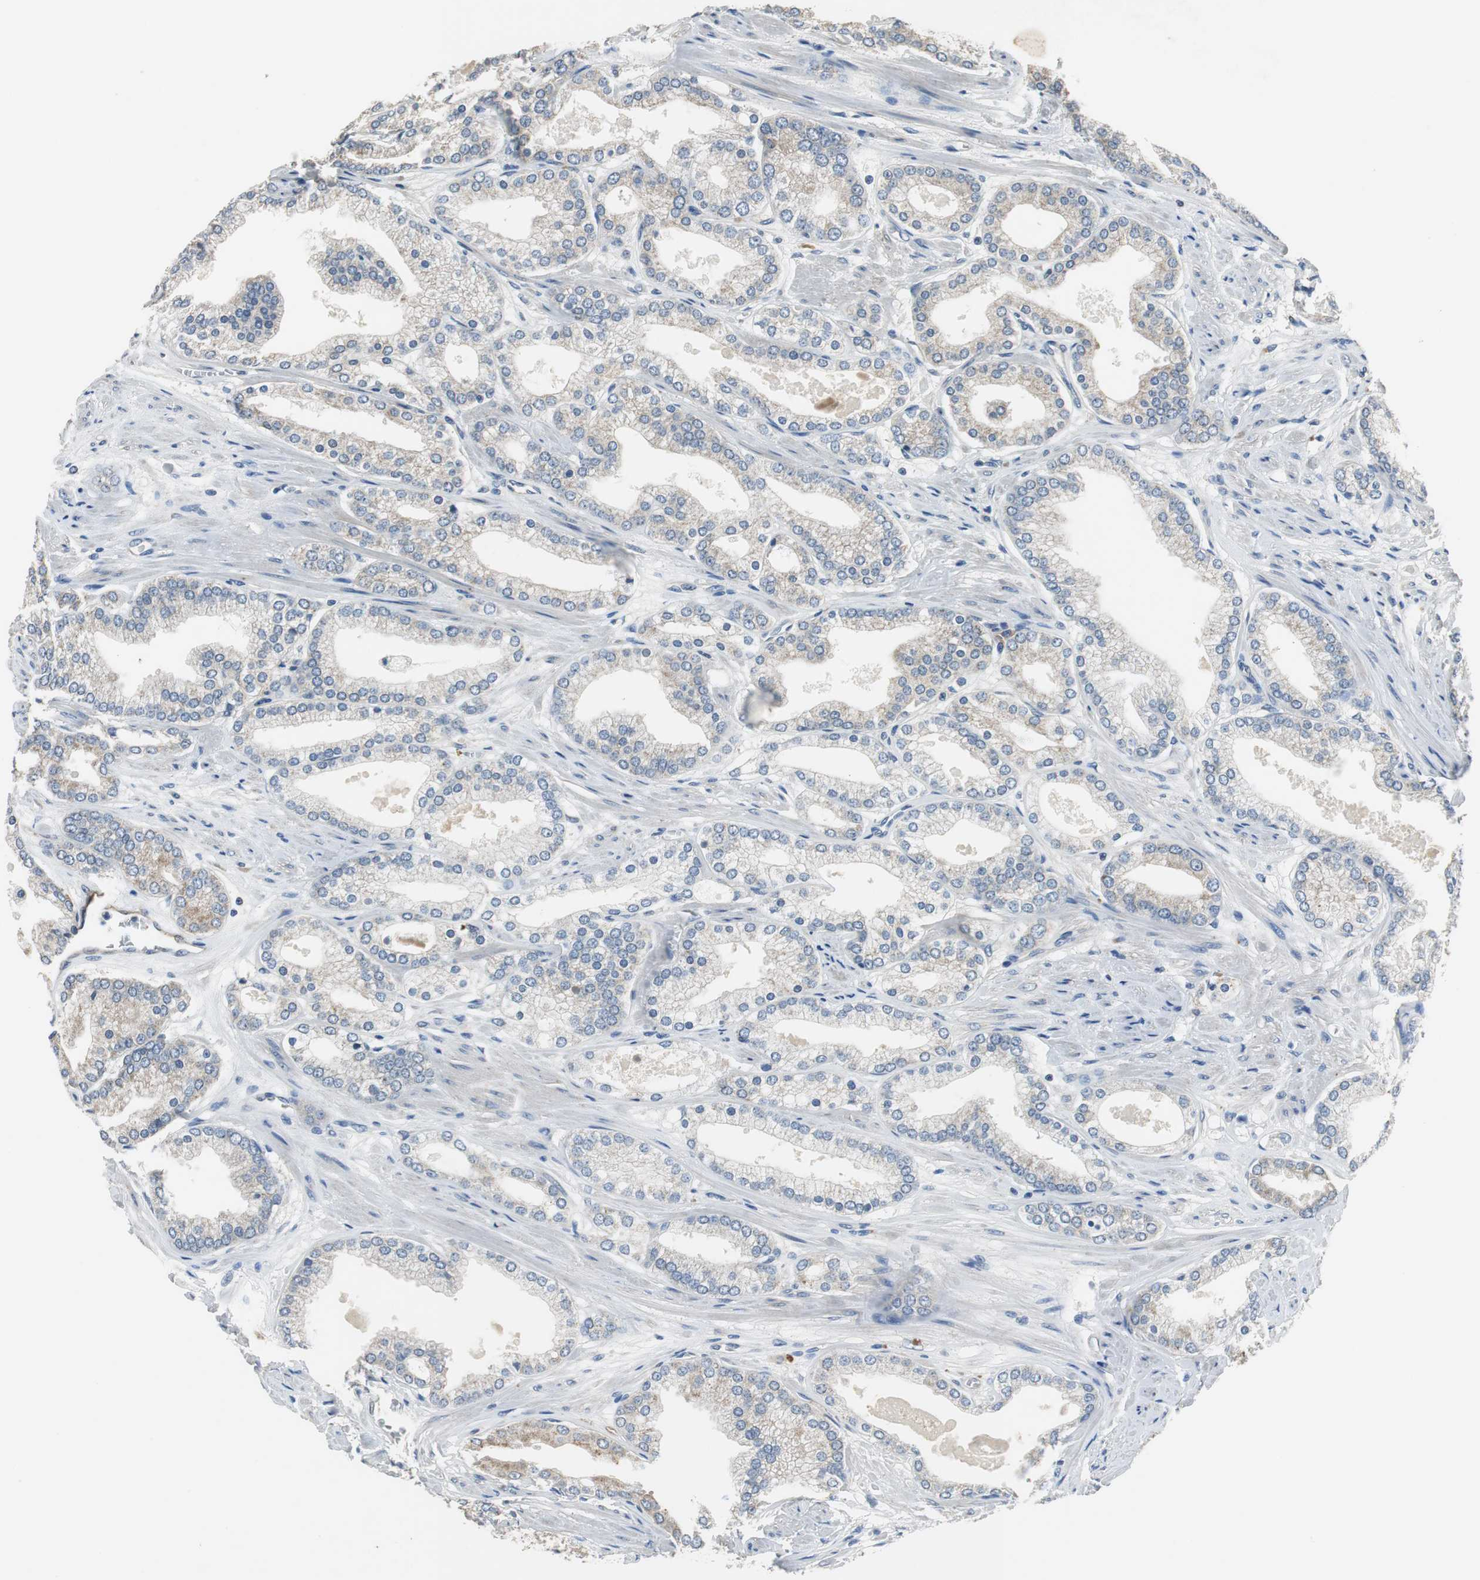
{"staining": {"intensity": "weak", "quantity": "<25%", "location": "cytoplasmic/membranous"}, "tissue": "prostate cancer", "cell_type": "Tumor cells", "image_type": "cancer", "snomed": [{"axis": "morphology", "description": "Adenocarcinoma, High grade"}, {"axis": "topography", "description": "Prostate"}], "caption": "Tumor cells show no significant protein expression in high-grade adenocarcinoma (prostate).", "gene": "MTIF2", "patient": {"sex": "male", "age": 61}}